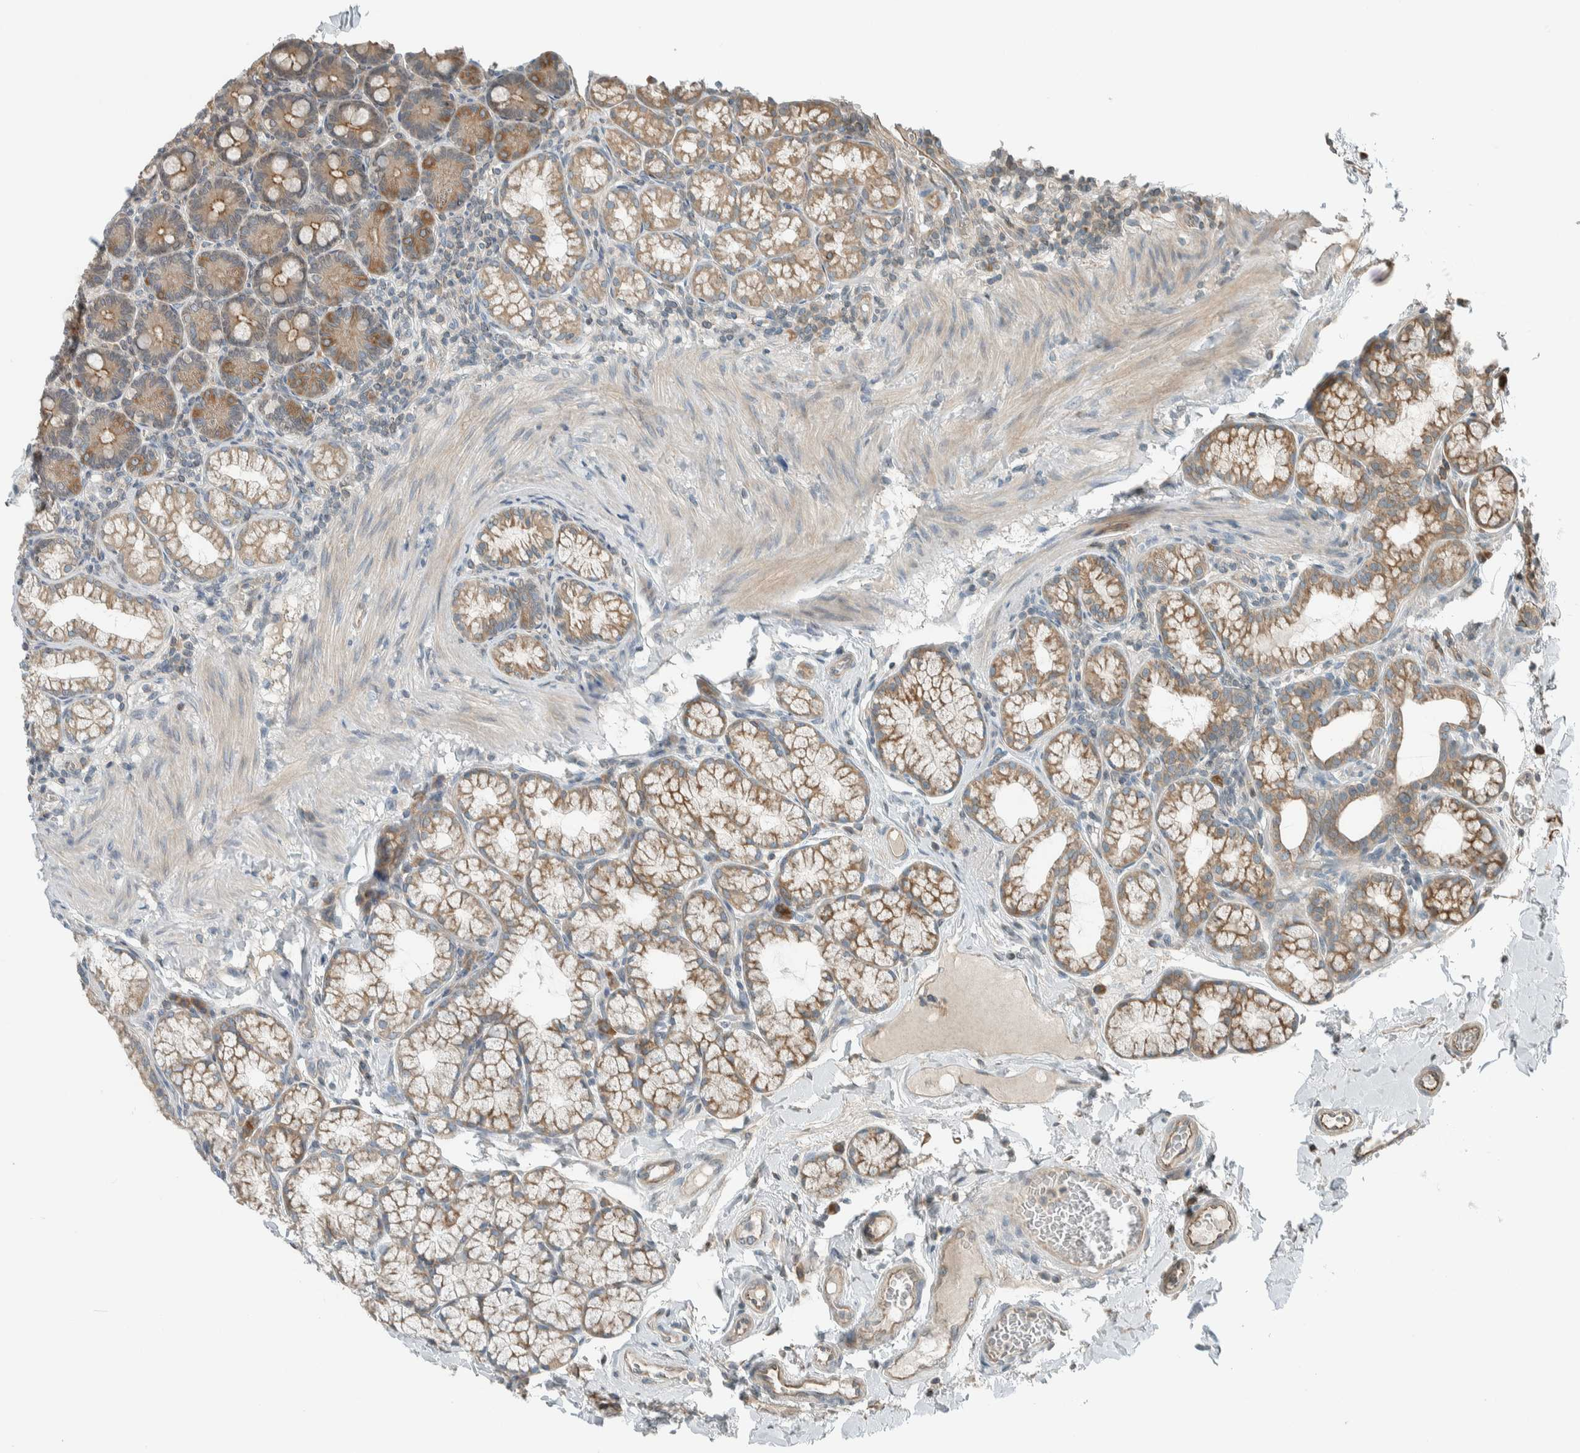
{"staining": {"intensity": "moderate", "quantity": ">75%", "location": "cytoplasmic/membranous"}, "tissue": "duodenum", "cell_type": "Glandular cells", "image_type": "normal", "snomed": [{"axis": "morphology", "description": "Normal tissue, NOS"}, {"axis": "topography", "description": "Duodenum"}], "caption": "This is an image of immunohistochemistry (IHC) staining of benign duodenum, which shows moderate positivity in the cytoplasmic/membranous of glandular cells.", "gene": "SEL1L", "patient": {"sex": "male", "age": 50}}